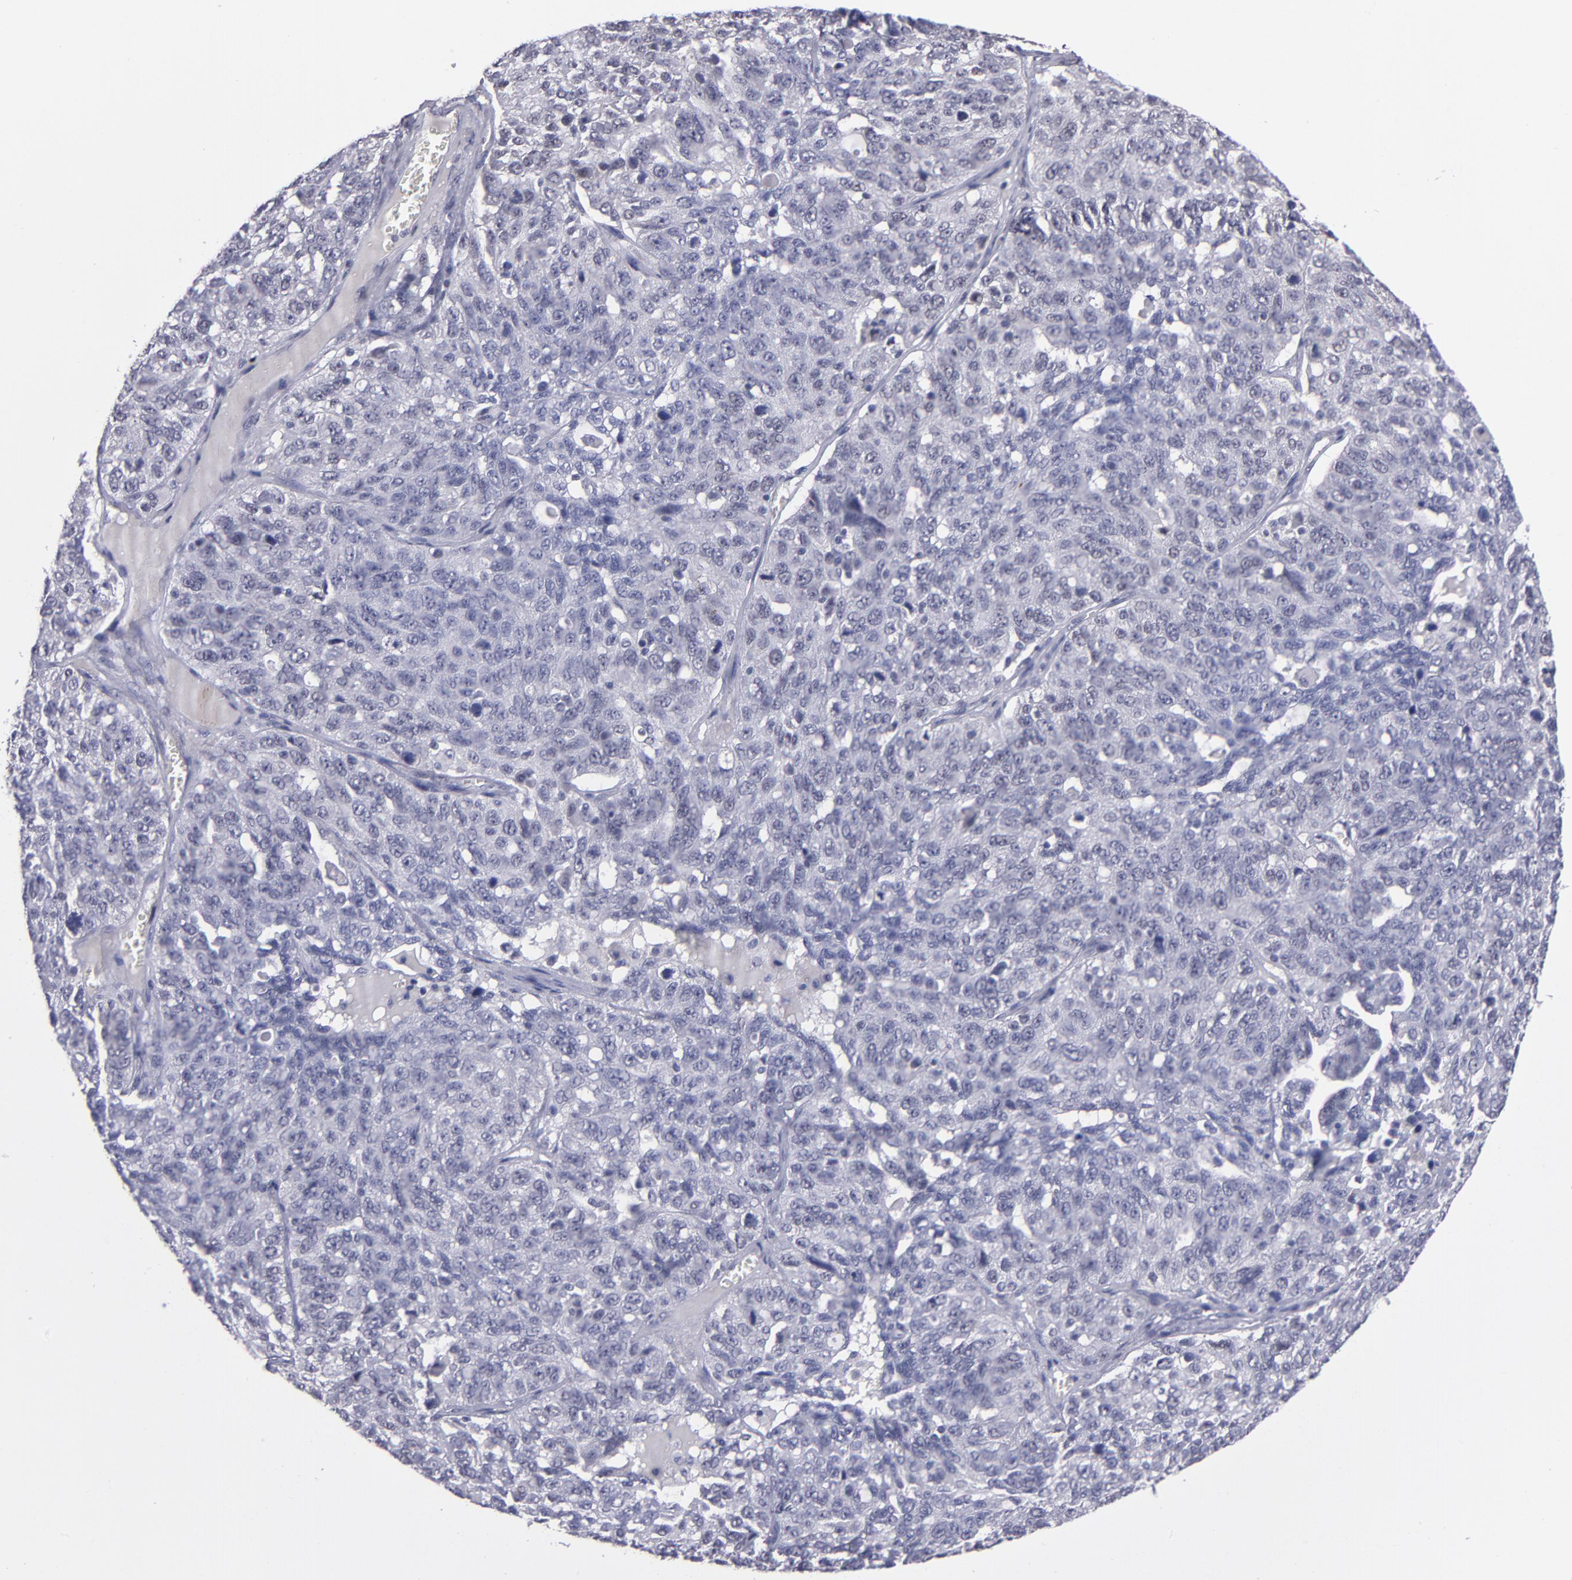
{"staining": {"intensity": "negative", "quantity": "none", "location": "none"}, "tissue": "ovarian cancer", "cell_type": "Tumor cells", "image_type": "cancer", "snomed": [{"axis": "morphology", "description": "Cystadenocarcinoma, serous, NOS"}, {"axis": "topography", "description": "Ovary"}], "caption": "Micrograph shows no significant protein staining in tumor cells of serous cystadenocarcinoma (ovarian).", "gene": "OTUB2", "patient": {"sex": "female", "age": 71}}